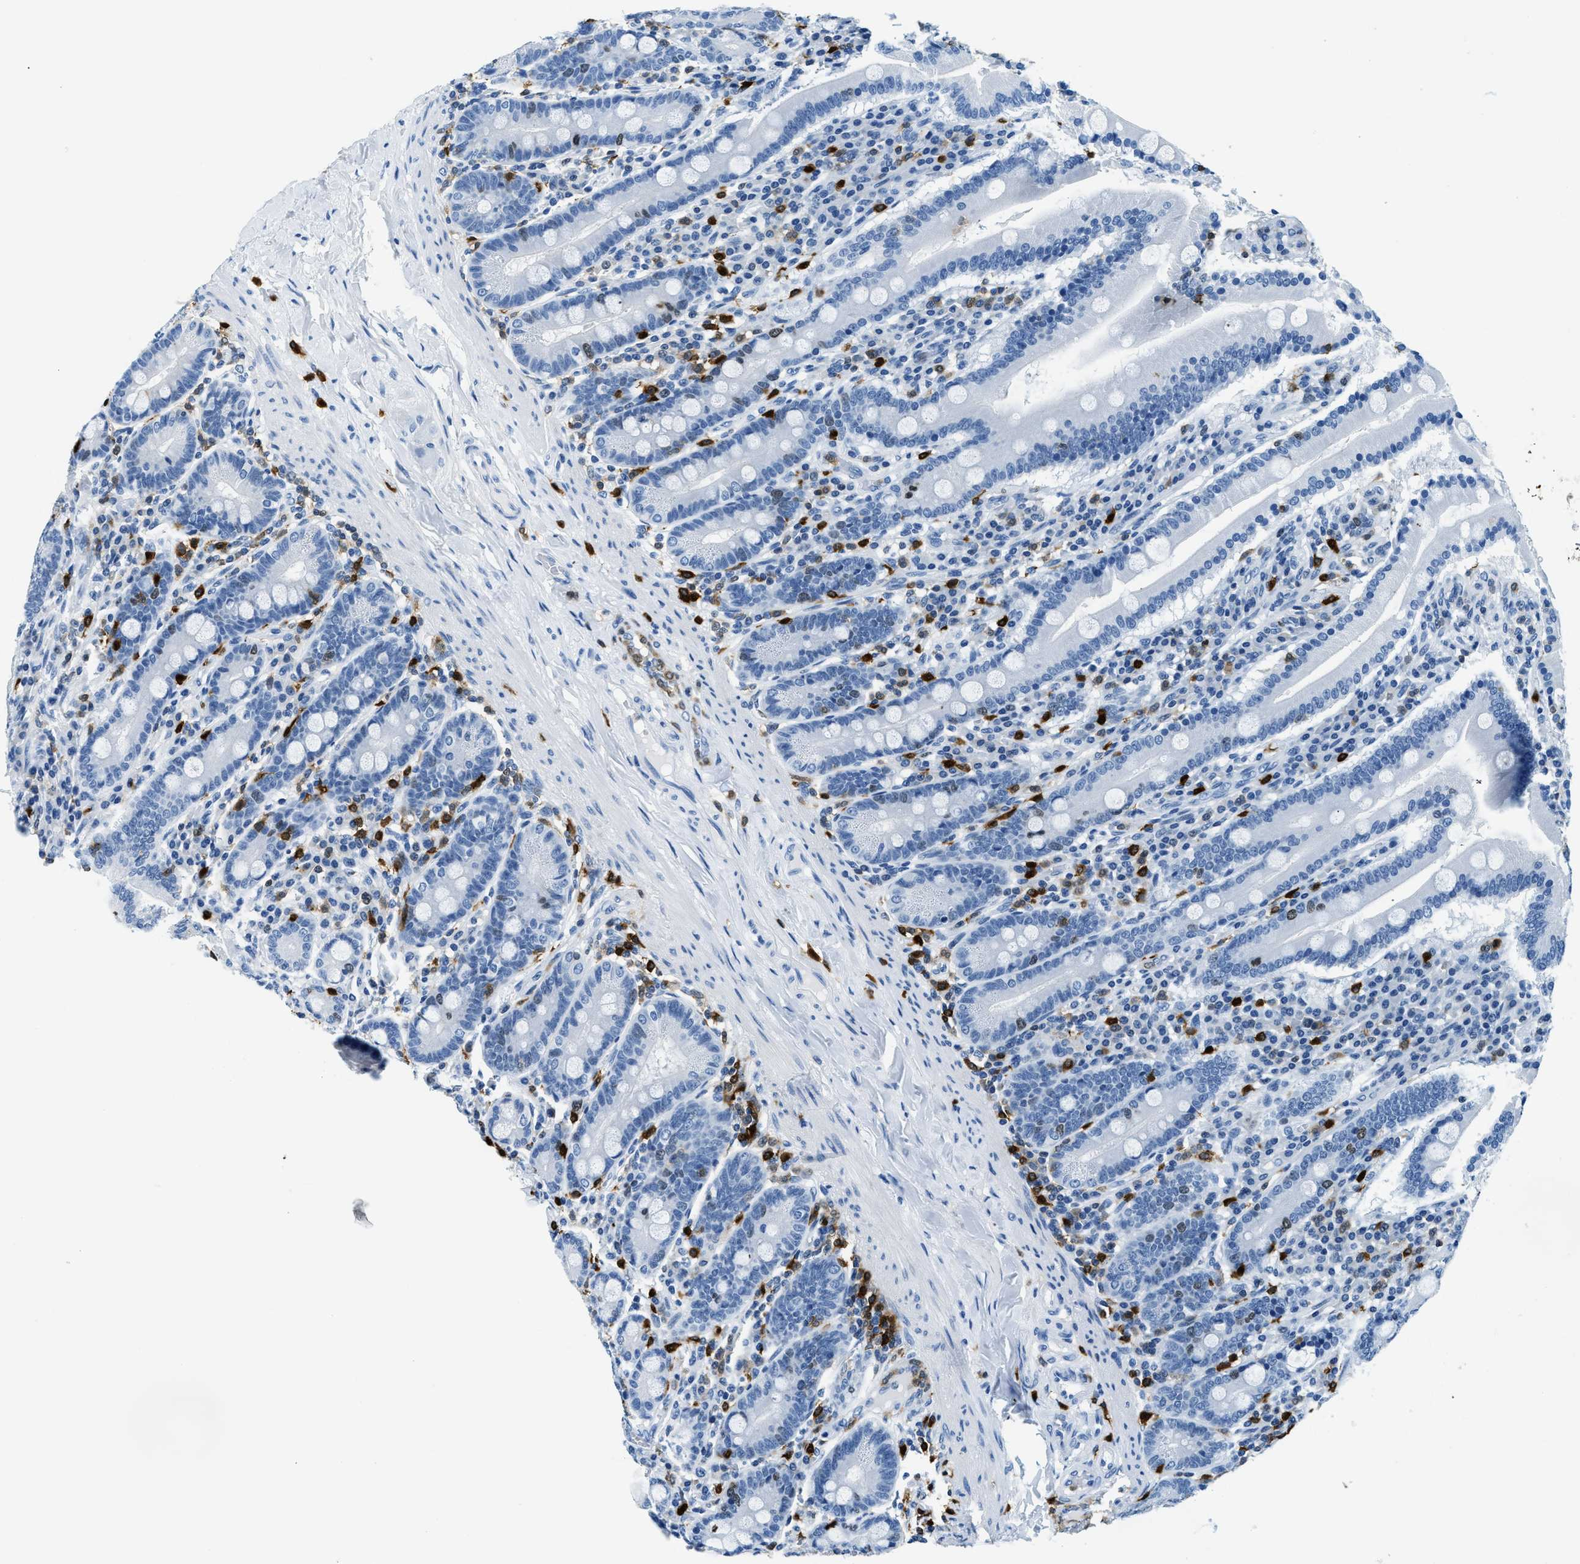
{"staining": {"intensity": "negative", "quantity": "none", "location": "none"}, "tissue": "duodenum", "cell_type": "Glandular cells", "image_type": "normal", "snomed": [{"axis": "morphology", "description": "Normal tissue, NOS"}, {"axis": "topography", "description": "Duodenum"}], "caption": "Immunohistochemistry histopathology image of normal human duodenum stained for a protein (brown), which reveals no expression in glandular cells.", "gene": "CAPG", "patient": {"sex": "male", "age": 50}}